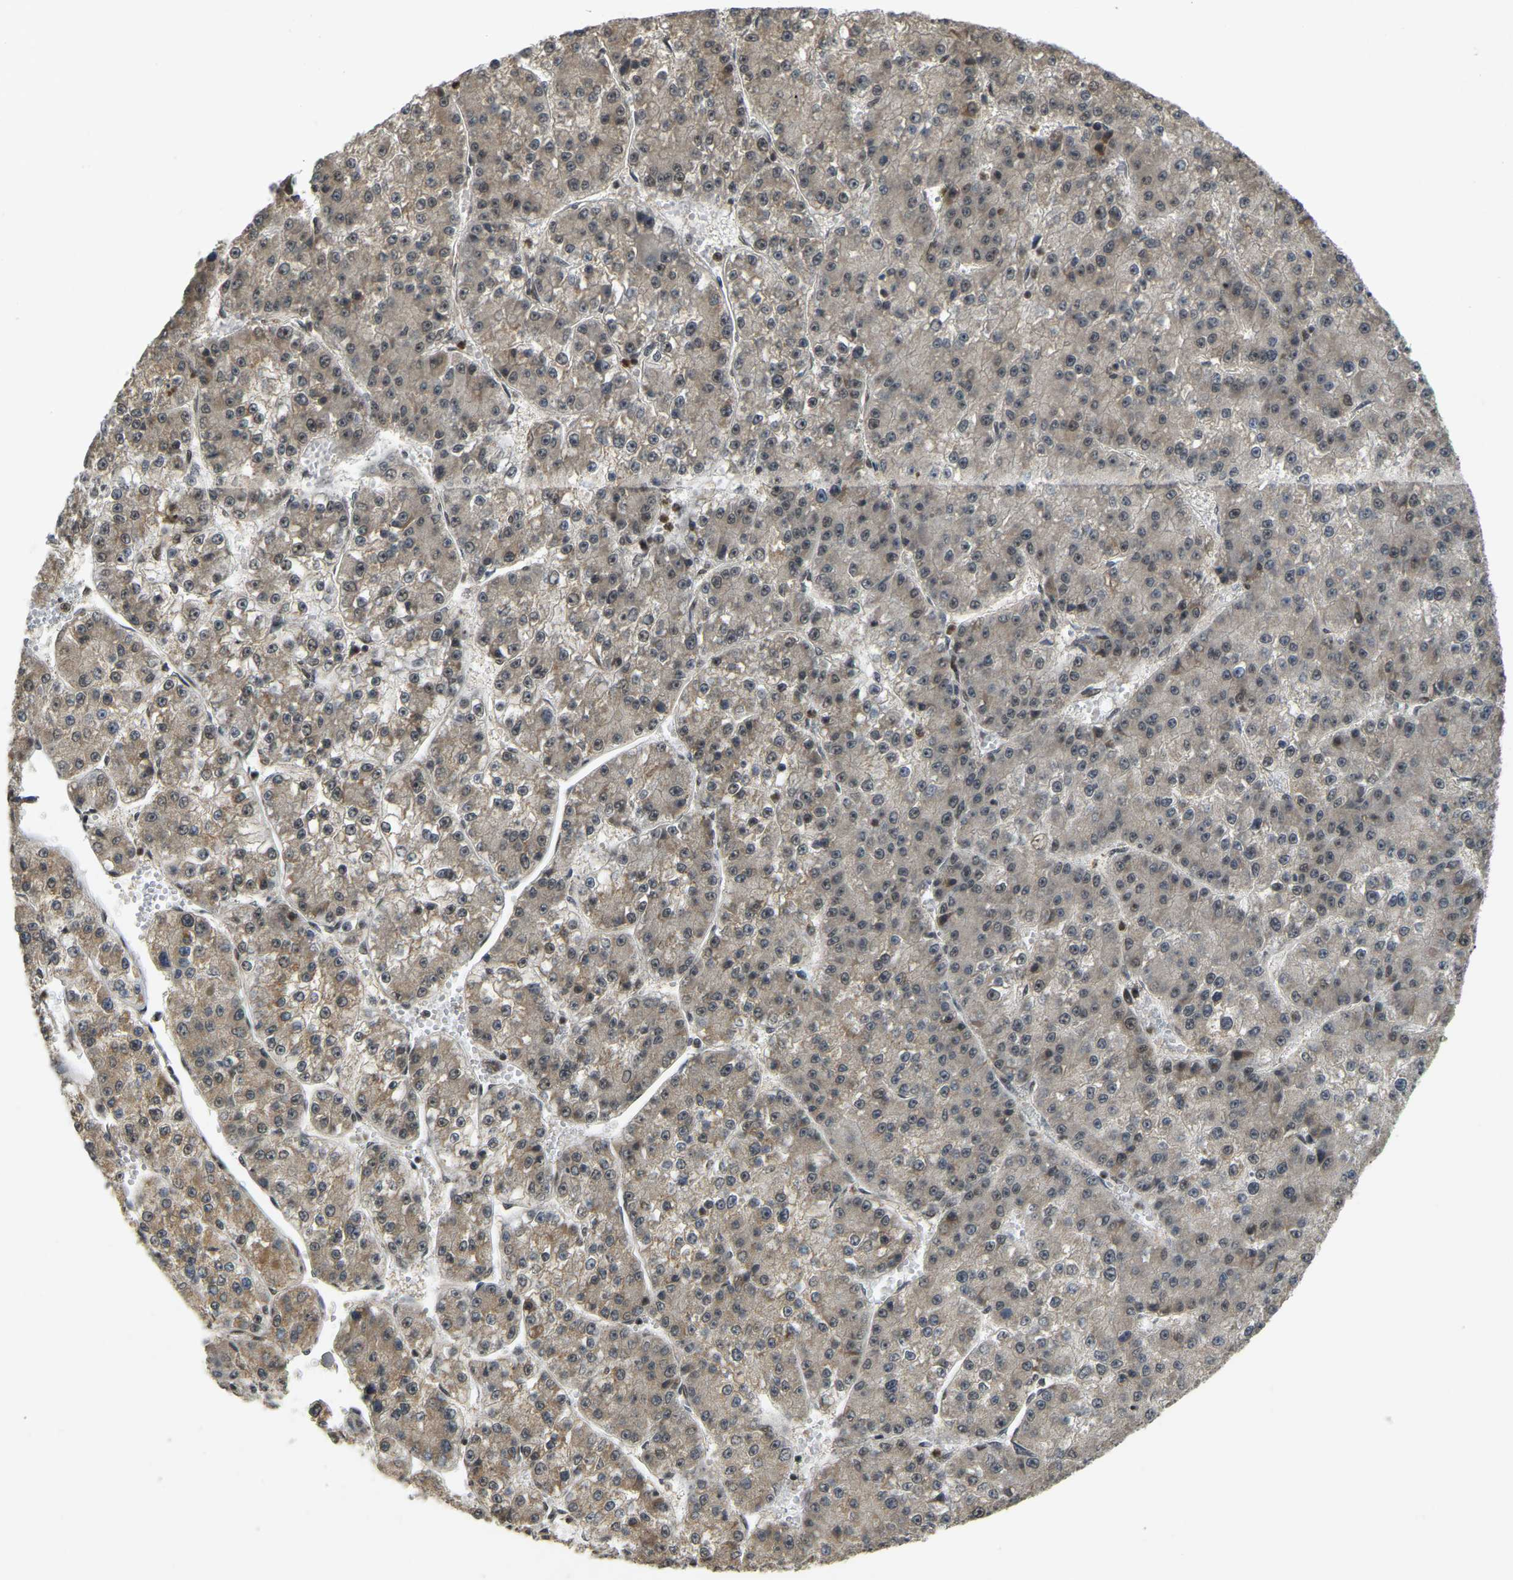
{"staining": {"intensity": "moderate", "quantity": "25%-75%", "location": "cytoplasmic/membranous,nuclear"}, "tissue": "liver cancer", "cell_type": "Tumor cells", "image_type": "cancer", "snomed": [{"axis": "morphology", "description": "Carcinoma, Hepatocellular, NOS"}, {"axis": "topography", "description": "Liver"}], "caption": "Protein expression analysis of hepatocellular carcinoma (liver) shows moderate cytoplasmic/membranous and nuclear staining in about 25%-75% of tumor cells.", "gene": "BRF2", "patient": {"sex": "female", "age": 73}}